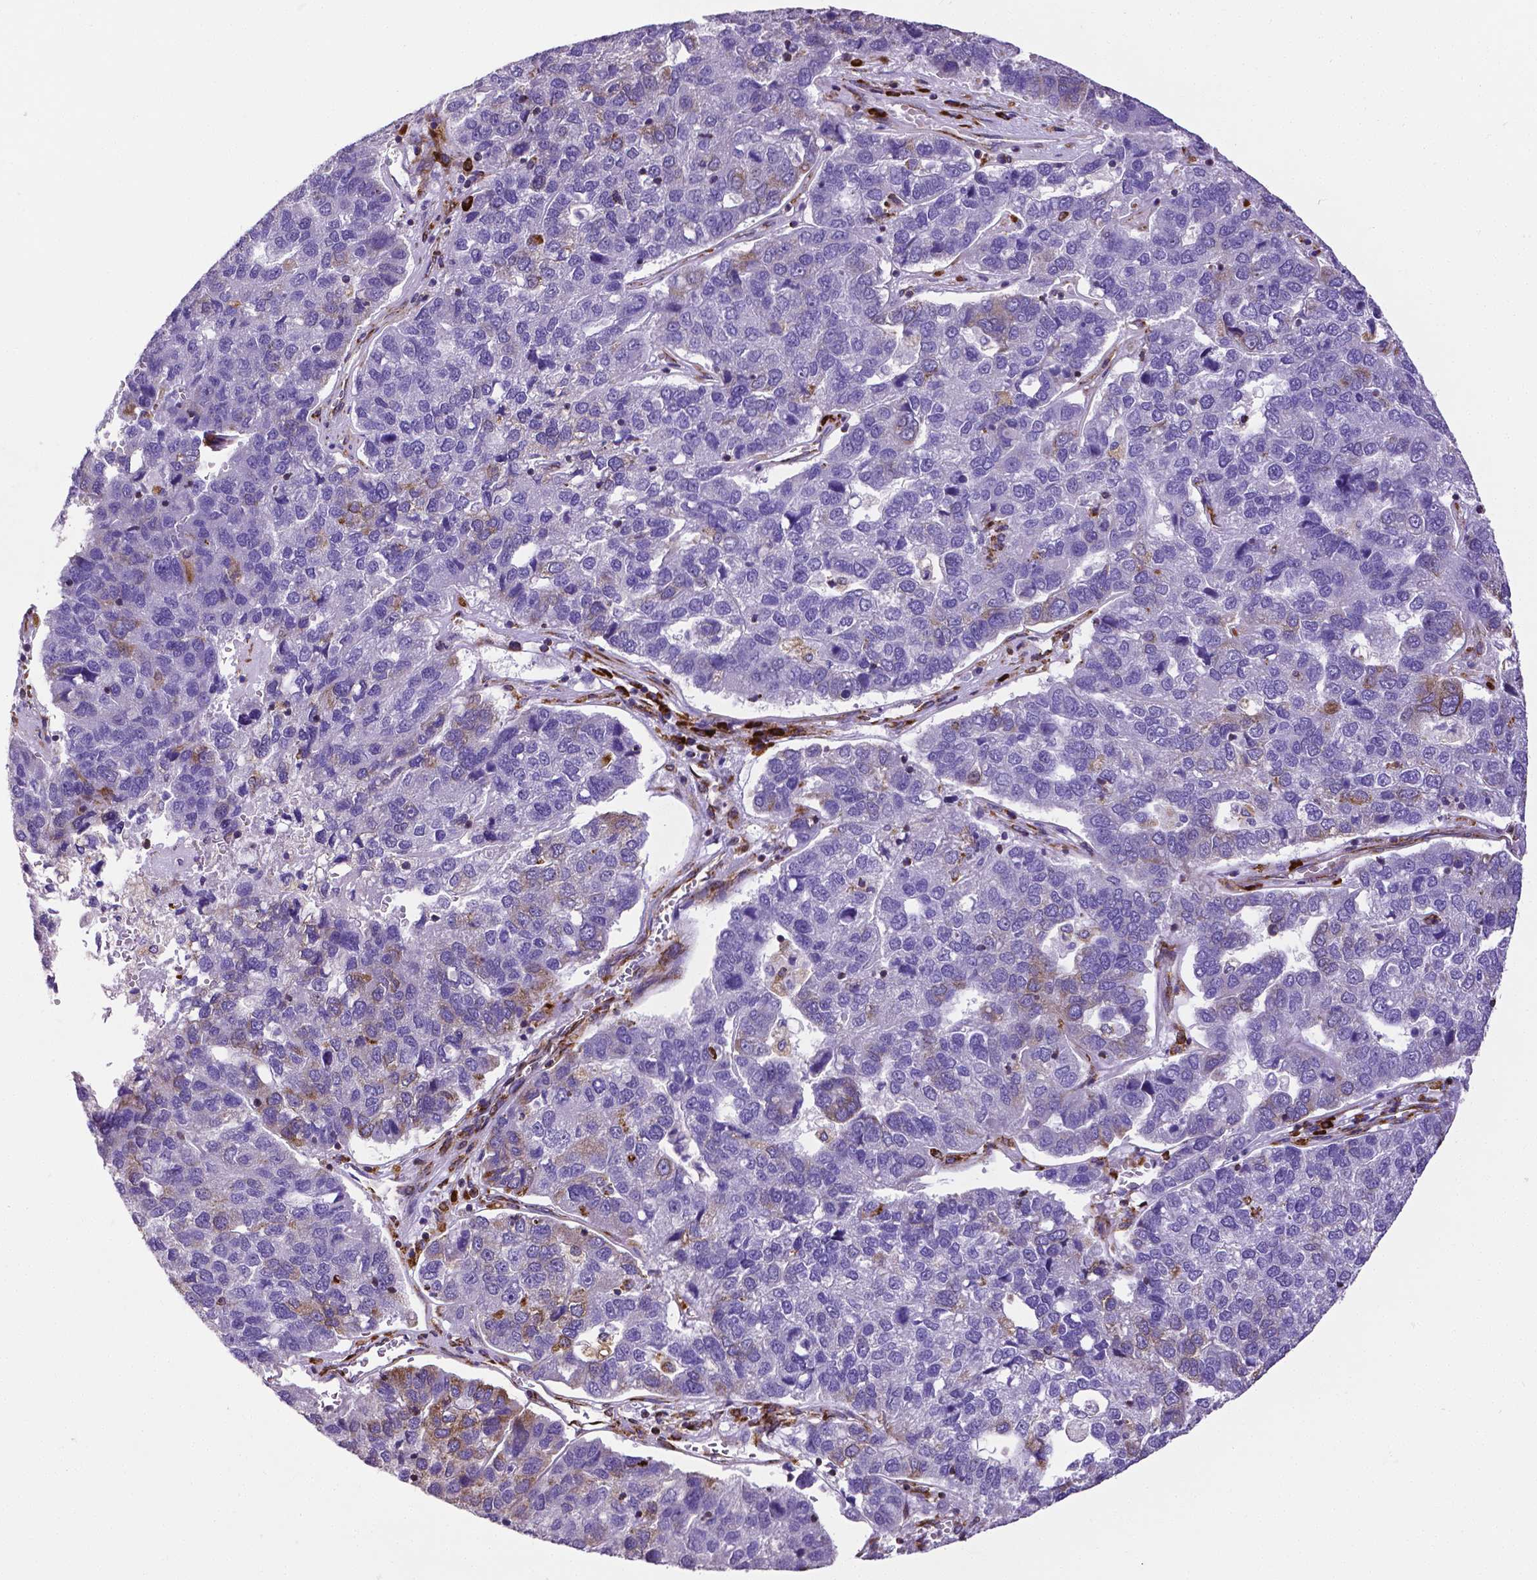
{"staining": {"intensity": "weak", "quantity": "<25%", "location": "cytoplasmic/membranous"}, "tissue": "pancreatic cancer", "cell_type": "Tumor cells", "image_type": "cancer", "snomed": [{"axis": "morphology", "description": "Adenocarcinoma, NOS"}, {"axis": "topography", "description": "Pancreas"}], "caption": "Micrograph shows no protein positivity in tumor cells of pancreatic adenocarcinoma tissue. The staining was performed using DAB to visualize the protein expression in brown, while the nuclei were stained in blue with hematoxylin (Magnification: 20x).", "gene": "MTDH", "patient": {"sex": "female", "age": 61}}